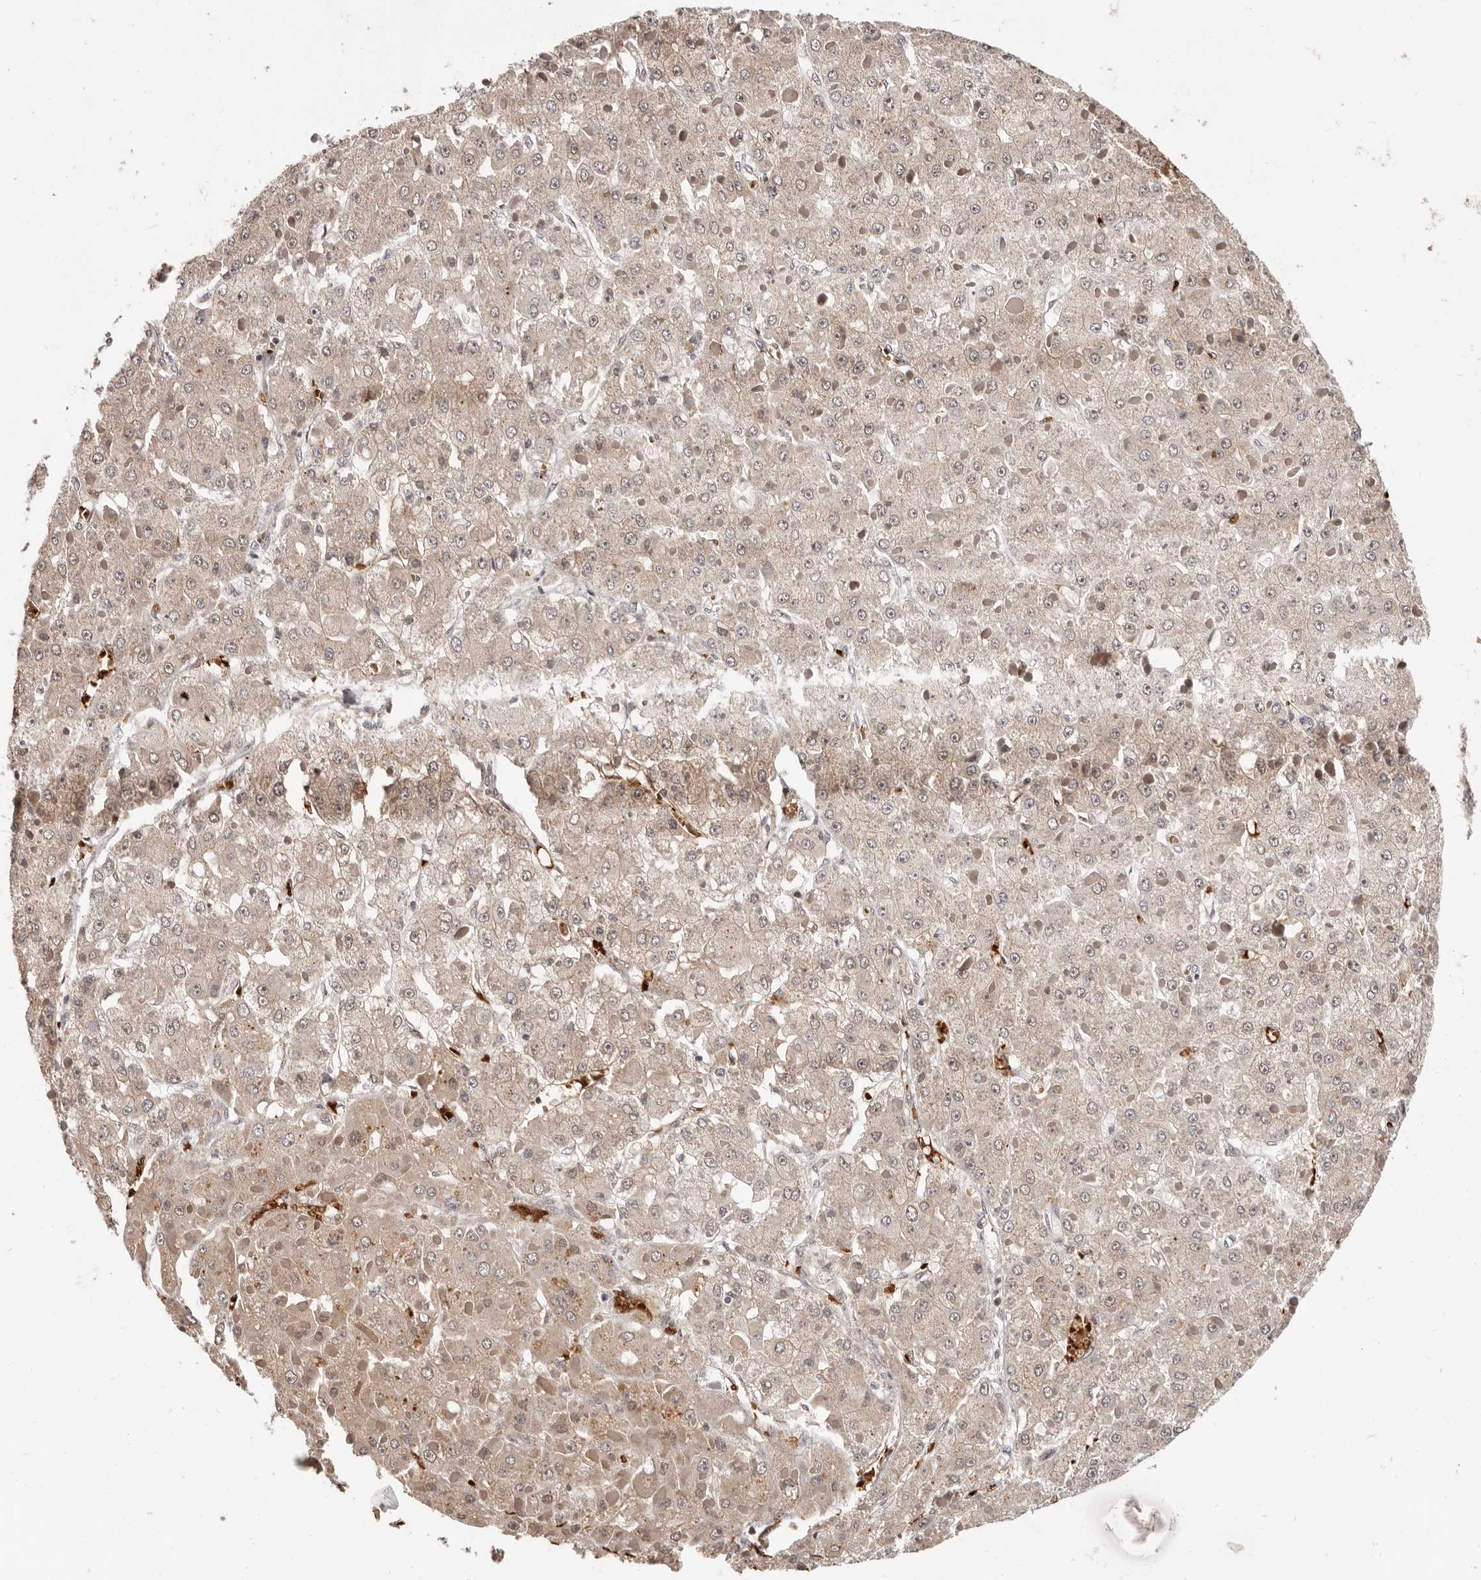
{"staining": {"intensity": "weak", "quantity": ">75%", "location": "cytoplasmic/membranous"}, "tissue": "liver cancer", "cell_type": "Tumor cells", "image_type": "cancer", "snomed": [{"axis": "morphology", "description": "Carcinoma, Hepatocellular, NOS"}, {"axis": "topography", "description": "Liver"}], "caption": "Hepatocellular carcinoma (liver) tissue reveals weak cytoplasmic/membranous expression in about >75% of tumor cells, visualized by immunohistochemistry. The protein of interest is shown in brown color, while the nuclei are stained blue.", "gene": "NCOA3", "patient": {"sex": "female", "age": 73}}